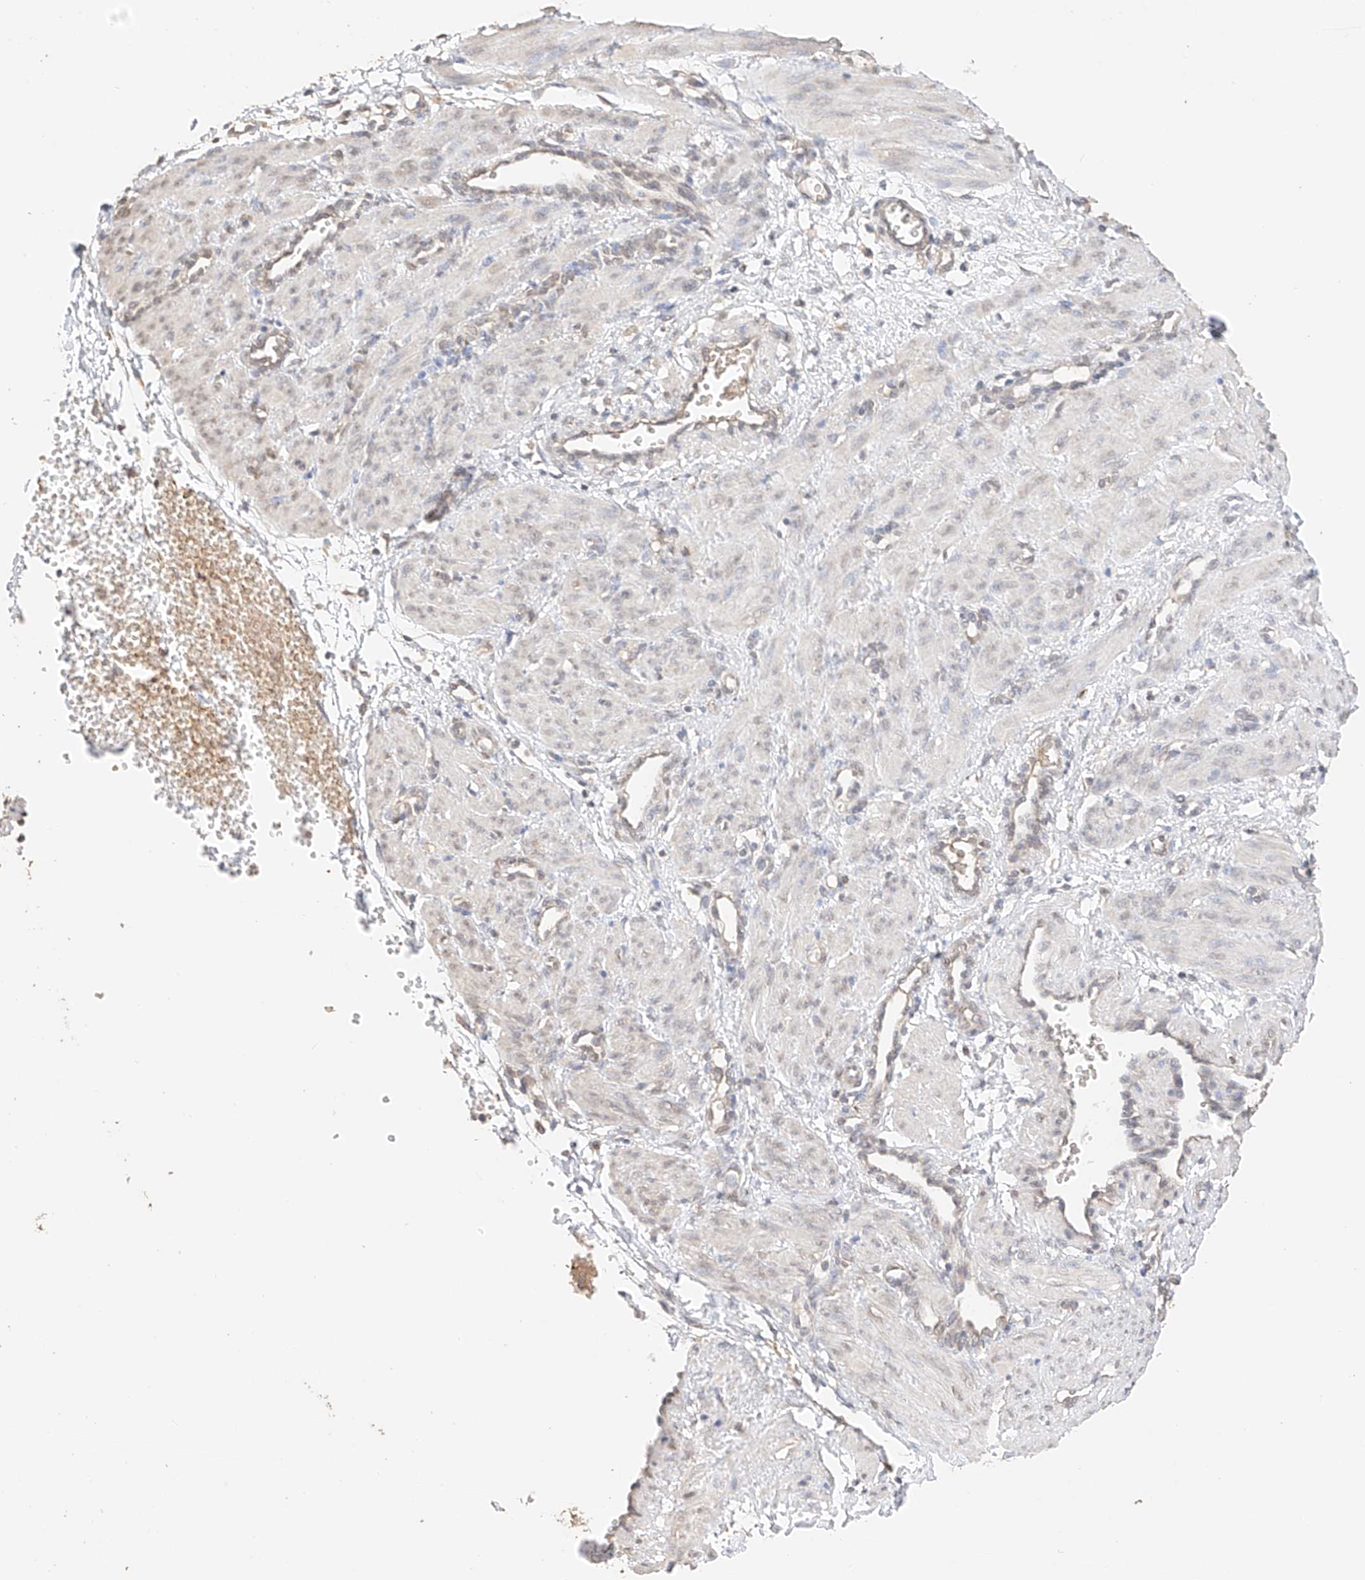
{"staining": {"intensity": "weak", "quantity": "<25%", "location": "cytoplasmic/membranous,nuclear"}, "tissue": "smooth muscle", "cell_type": "Smooth muscle cells", "image_type": "normal", "snomed": [{"axis": "morphology", "description": "Normal tissue, NOS"}, {"axis": "topography", "description": "Endometrium"}], "caption": "Protein analysis of unremarkable smooth muscle demonstrates no significant positivity in smooth muscle cells. (Brightfield microscopy of DAB immunohistochemistry (IHC) at high magnification).", "gene": "IL22RA2", "patient": {"sex": "female", "age": 33}}